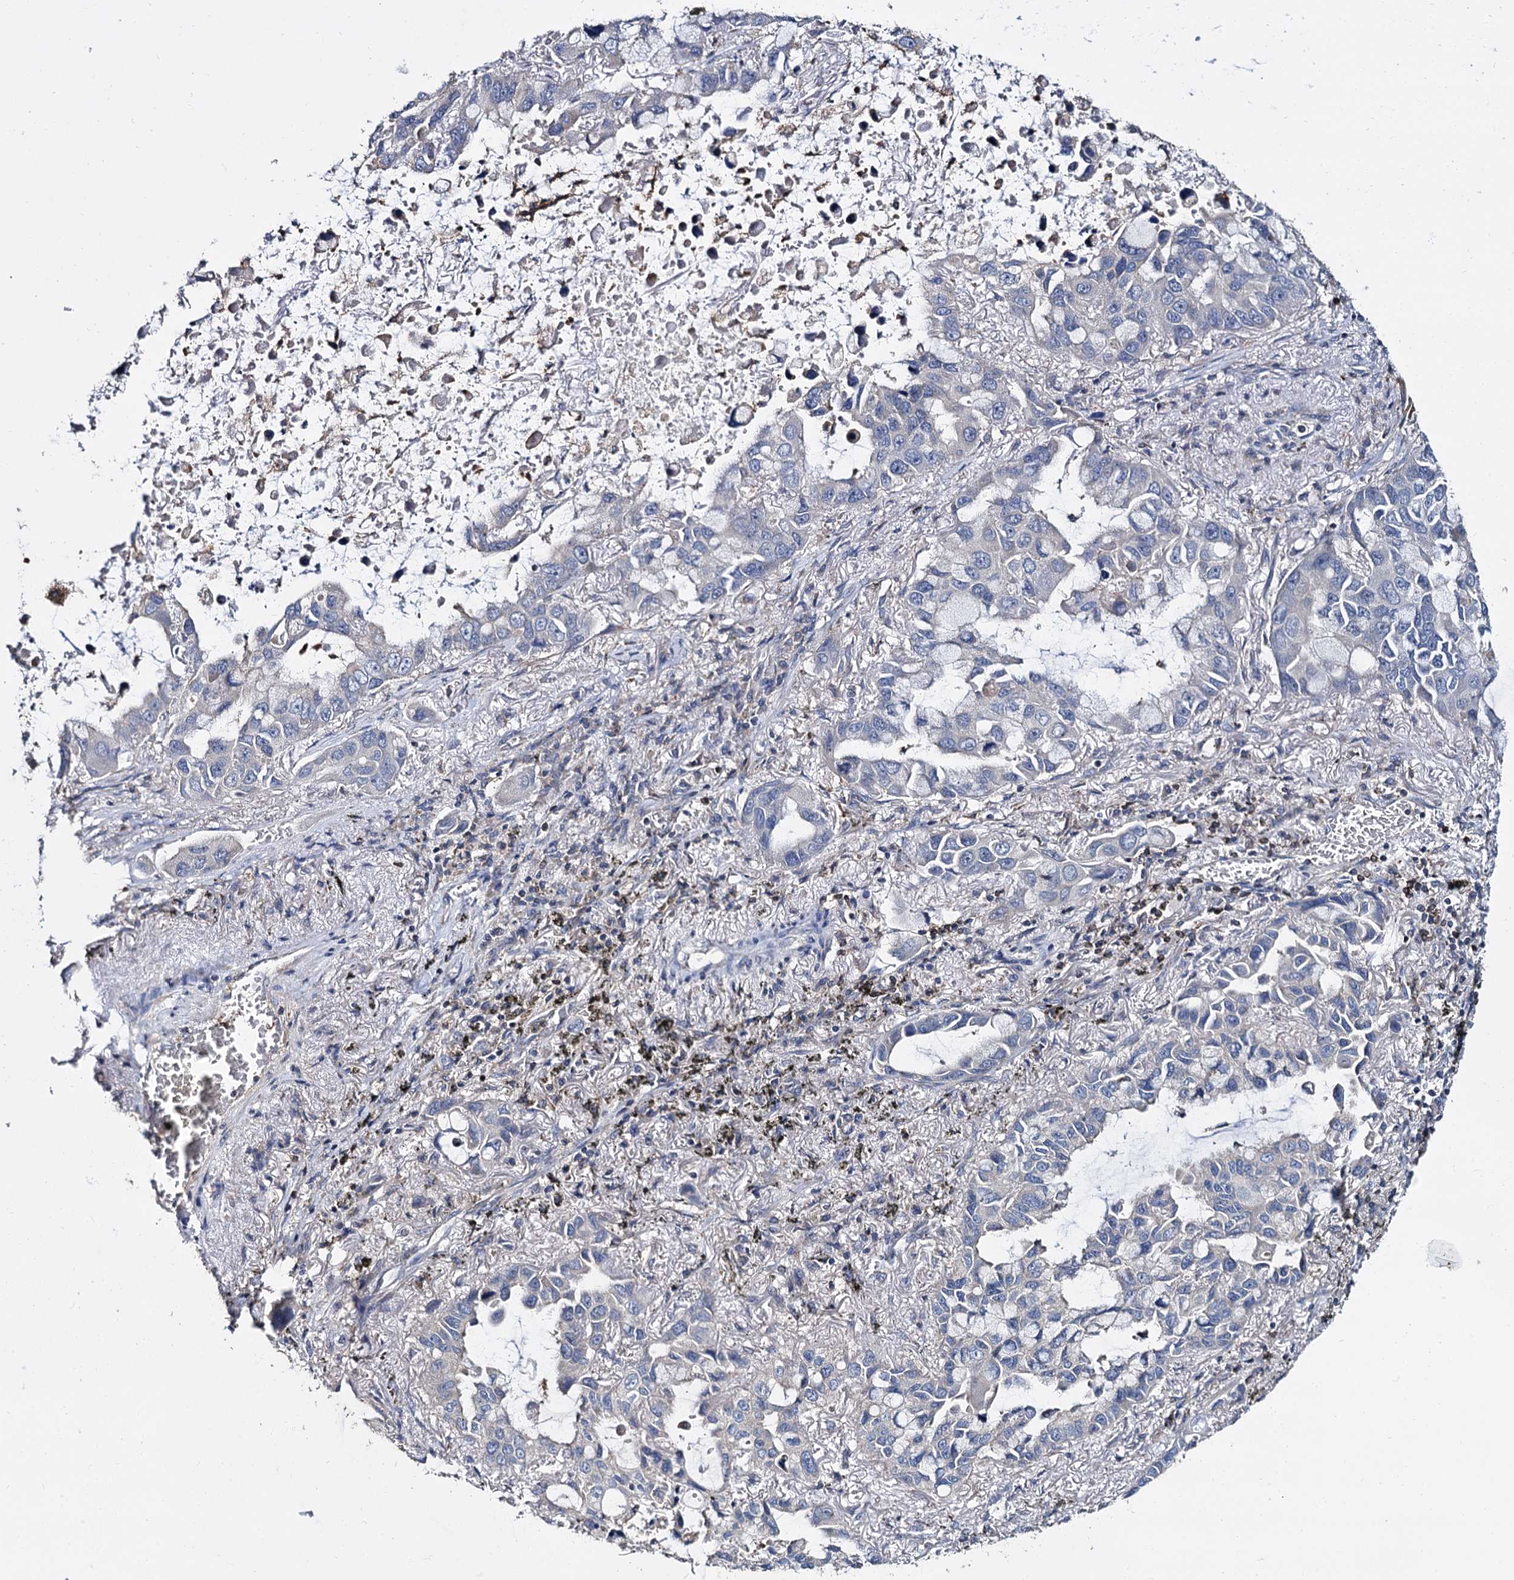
{"staining": {"intensity": "negative", "quantity": "none", "location": "none"}, "tissue": "lung cancer", "cell_type": "Tumor cells", "image_type": "cancer", "snomed": [{"axis": "morphology", "description": "Adenocarcinoma, NOS"}, {"axis": "topography", "description": "Lung"}], "caption": "High power microscopy image of an IHC histopathology image of adenocarcinoma (lung), revealing no significant expression in tumor cells.", "gene": "ANKRD13A", "patient": {"sex": "male", "age": 64}}